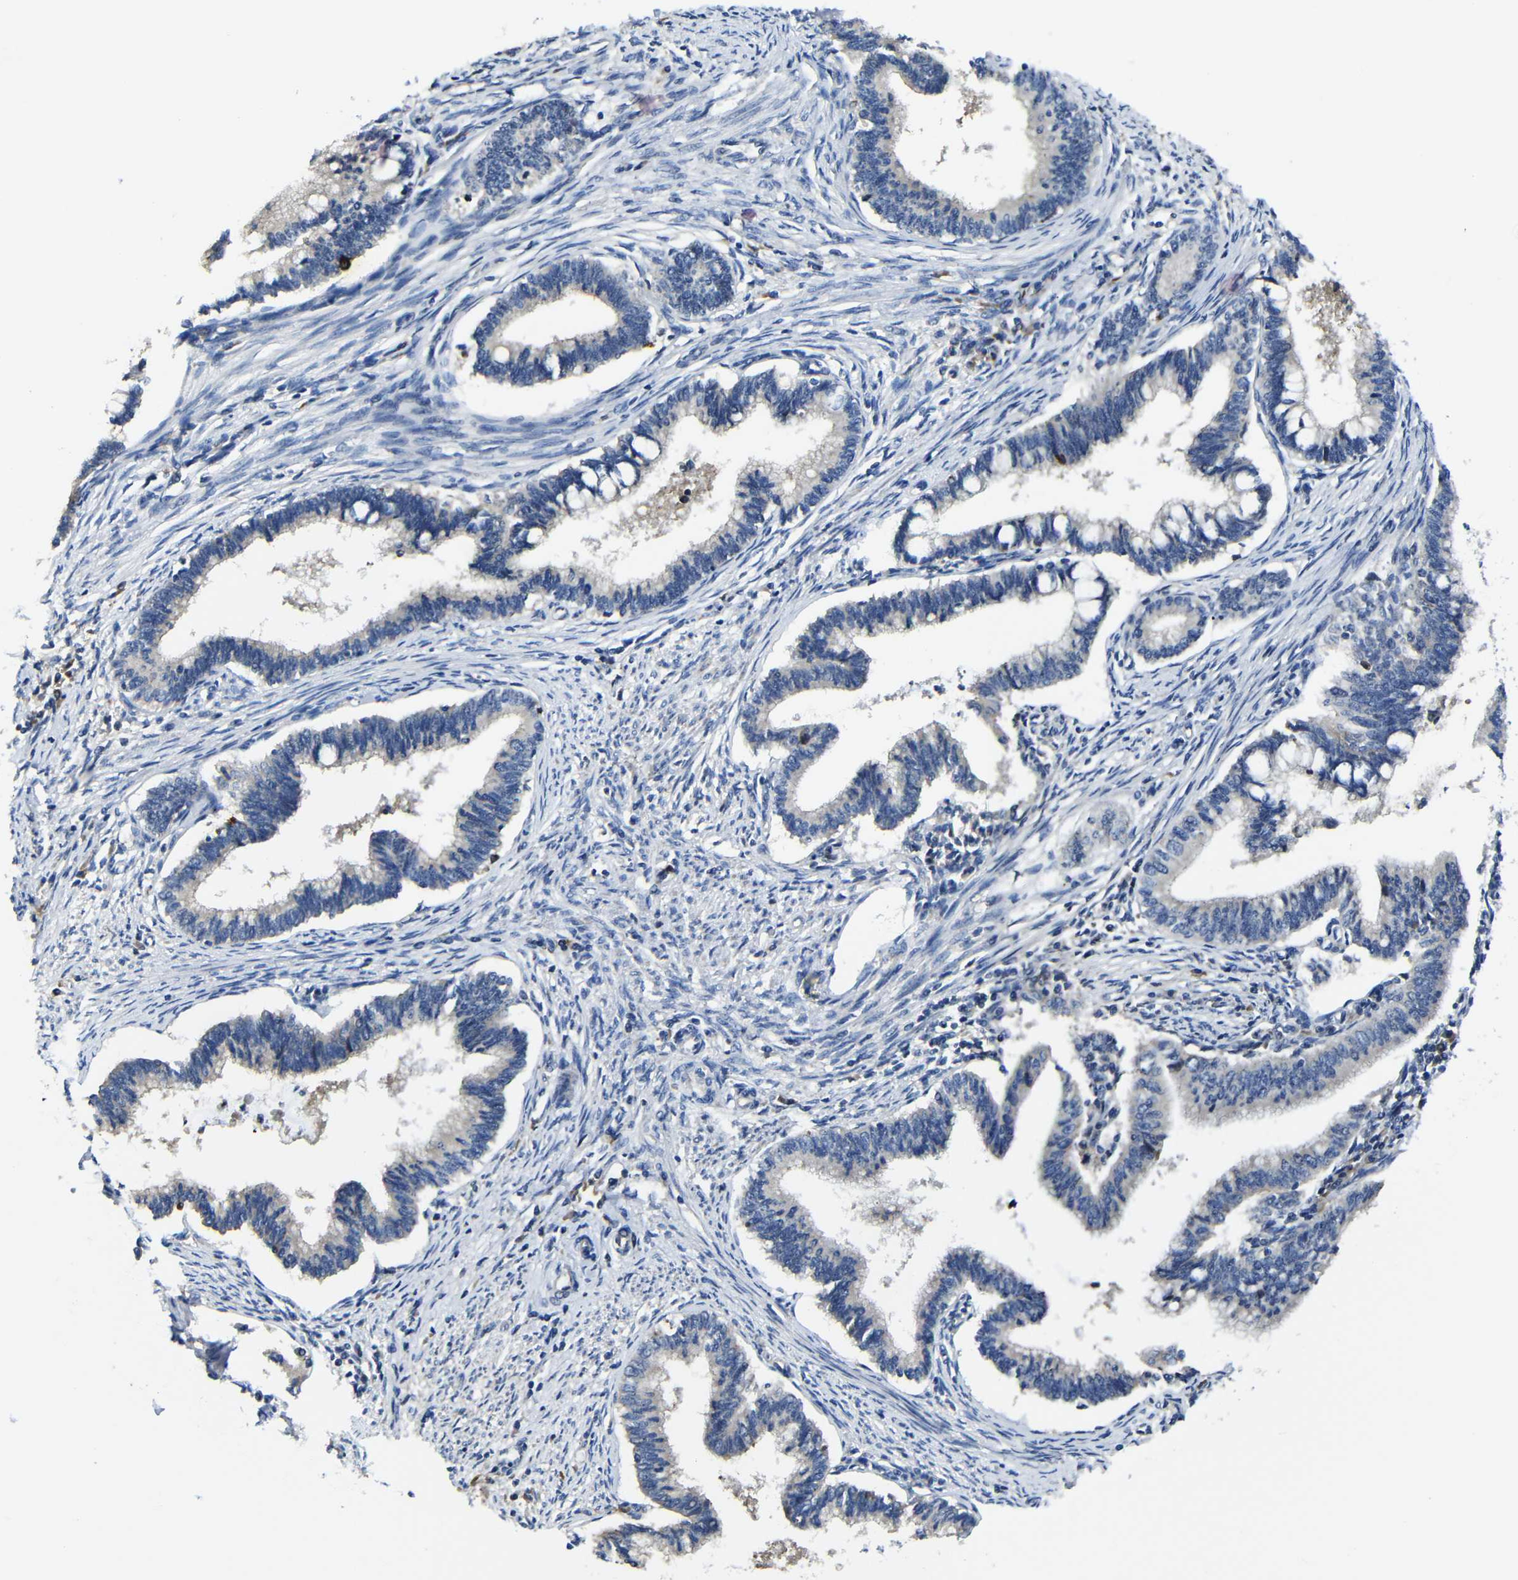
{"staining": {"intensity": "negative", "quantity": "none", "location": "none"}, "tissue": "cervical cancer", "cell_type": "Tumor cells", "image_type": "cancer", "snomed": [{"axis": "morphology", "description": "Adenocarcinoma, NOS"}, {"axis": "topography", "description": "Cervix"}], "caption": "Immunohistochemistry histopathology image of neoplastic tissue: human cervical cancer (adenocarcinoma) stained with DAB displays no significant protein positivity in tumor cells. The staining was performed using DAB to visualize the protein expression in brown, while the nuclei were stained in blue with hematoxylin (Magnification: 20x).", "gene": "AFDN", "patient": {"sex": "female", "age": 36}}